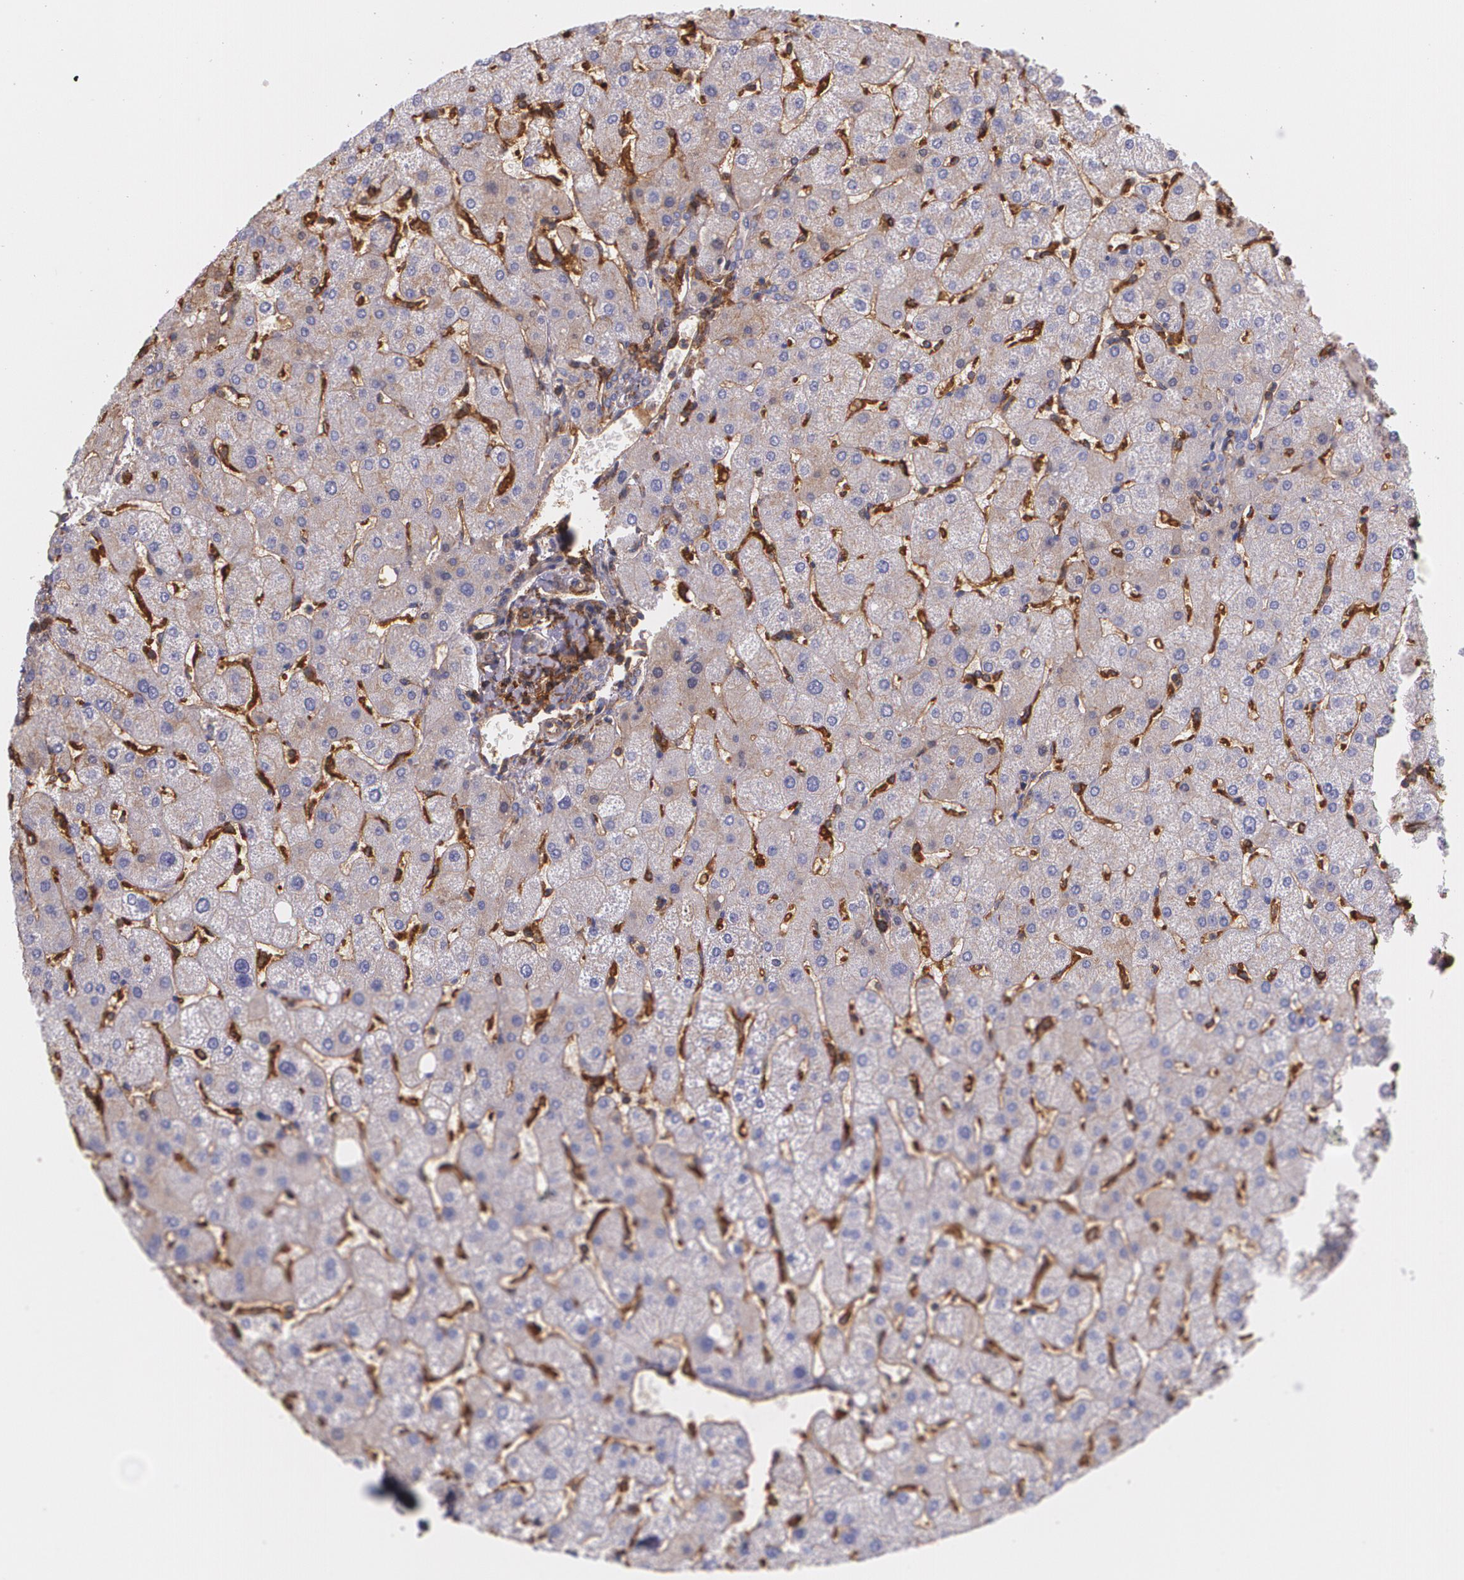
{"staining": {"intensity": "negative", "quantity": "none", "location": "none"}, "tissue": "liver", "cell_type": "Cholangiocytes", "image_type": "normal", "snomed": [{"axis": "morphology", "description": "Normal tissue, NOS"}, {"axis": "topography", "description": "Liver"}], "caption": "Protein analysis of unremarkable liver displays no significant staining in cholangiocytes.", "gene": "B2M", "patient": {"sex": "male", "age": 67}}